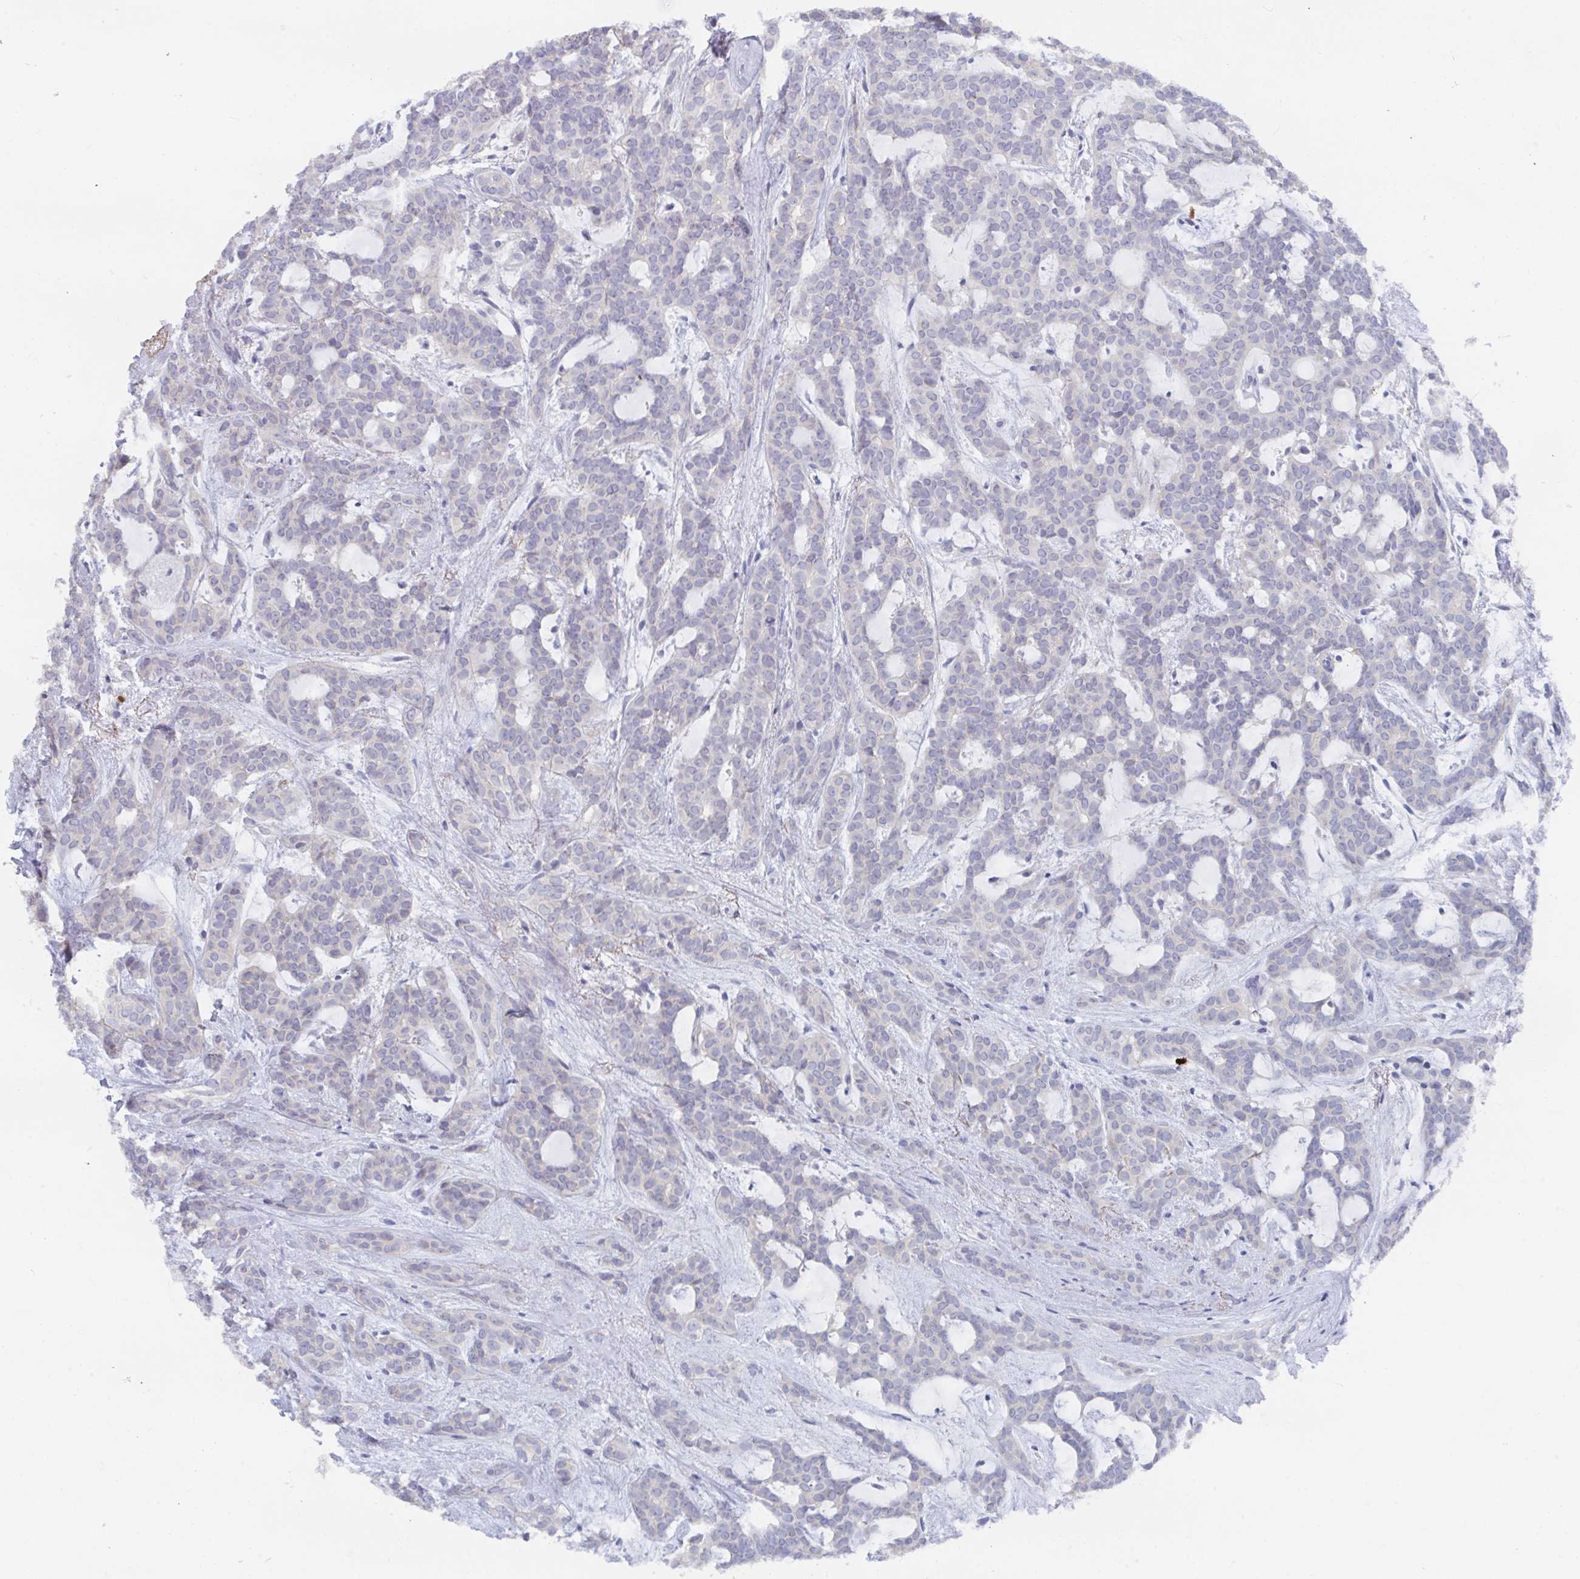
{"staining": {"intensity": "negative", "quantity": "none", "location": "none"}, "tissue": "head and neck cancer", "cell_type": "Tumor cells", "image_type": "cancer", "snomed": [{"axis": "morphology", "description": "Adenocarcinoma, NOS"}, {"axis": "topography", "description": "Head-Neck"}], "caption": "The histopathology image displays no staining of tumor cells in head and neck adenocarcinoma. Nuclei are stained in blue.", "gene": "KCNK5", "patient": {"sex": "female", "age": 57}}